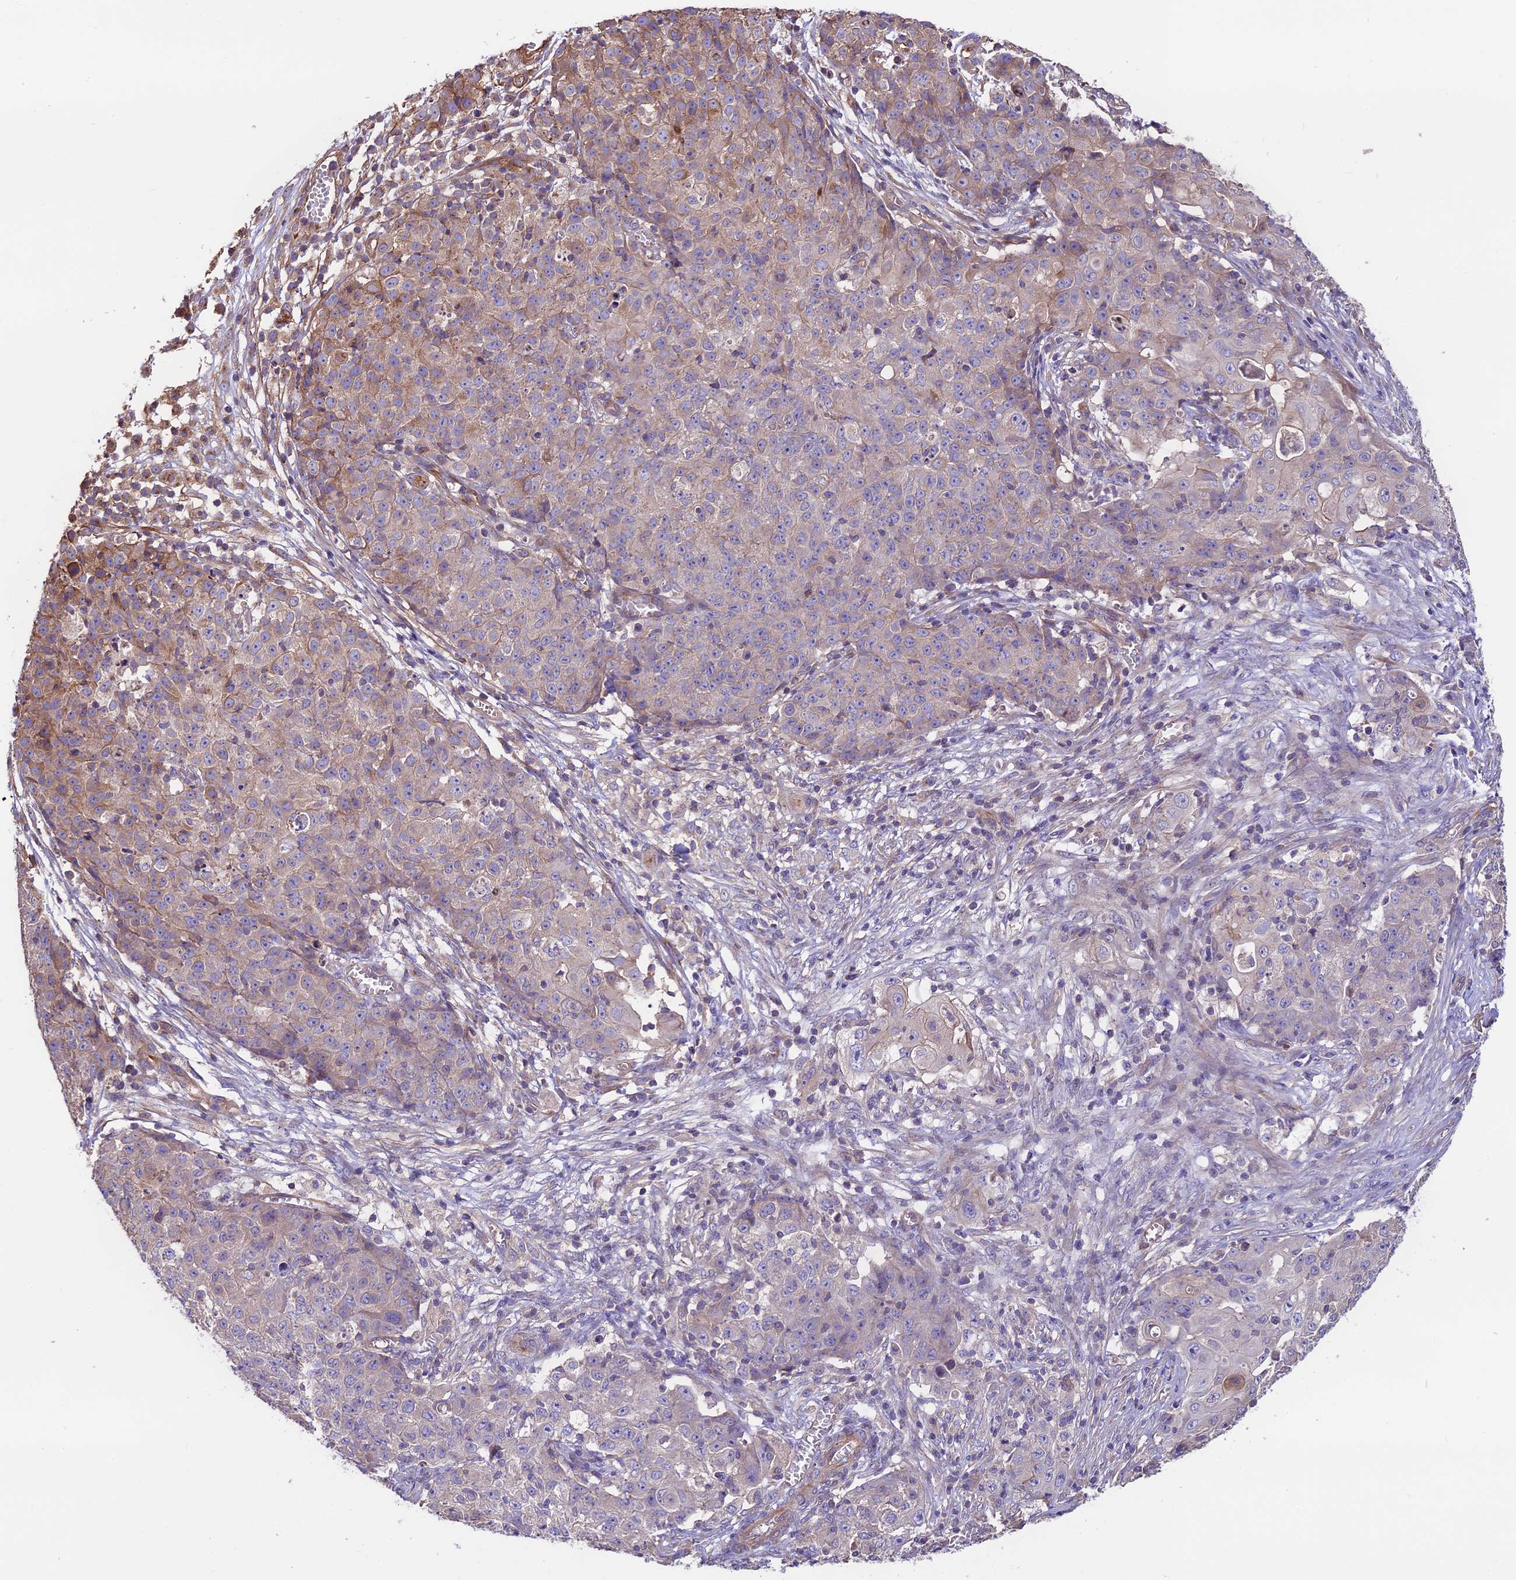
{"staining": {"intensity": "weak", "quantity": "25%-75%", "location": "cytoplasmic/membranous"}, "tissue": "ovarian cancer", "cell_type": "Tumor cells", "image_type": "cancer", "snomed": [{"axis": "morphology", "description": "Carcinoma, endometroid"}, {"axis": "topography", "description": "Ovary"}], "caption": "Ovarian cancer (endometroid carcinoma) stained with IHC exhibits weak cytoplasmic/membranous positivity in about 25%-75% of tumor cells. (Brightfield microscopy of DAB IHC at high magnification).", "gene": "ANO3", "patient": {"sex": "female", "age": 42}}